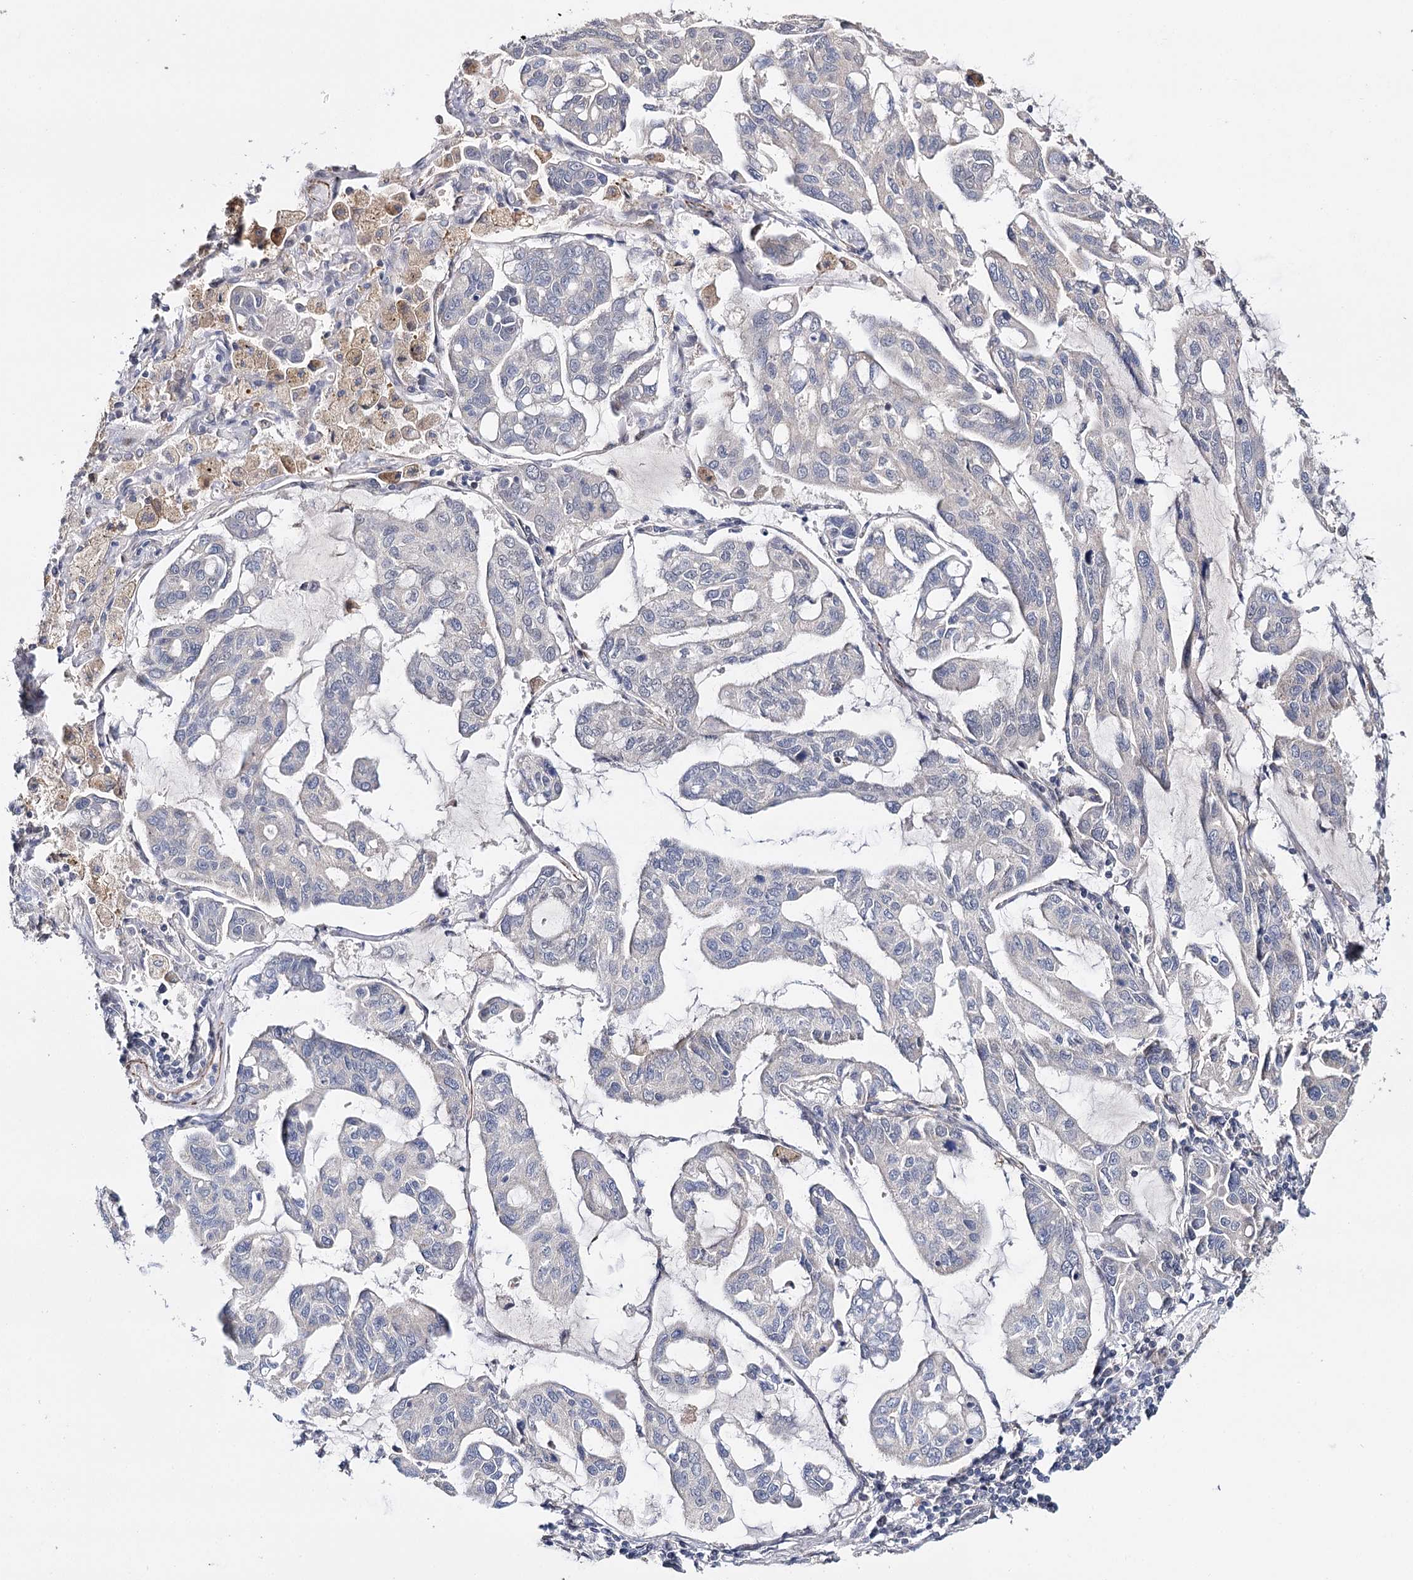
{"staining": {"intensity": "negative", "quantity": "none", "location": "none"}, "tissue": "lung cancer", "cell_type": "Tumor cells", "image_type": "cancer", "snomed": [{"axis": "morphology", "description": "Adenocarcinoma, NOS"}, {"axis": "topography", "description": "Lung"}], "caption": "Tumor cells show no significant positivity in lung cancer. (DAB (3,3'-diaminobenzidine) IHC, high magnification).", "gene": "CFAP46", "patient": {"sex": "male", "age": 64}}